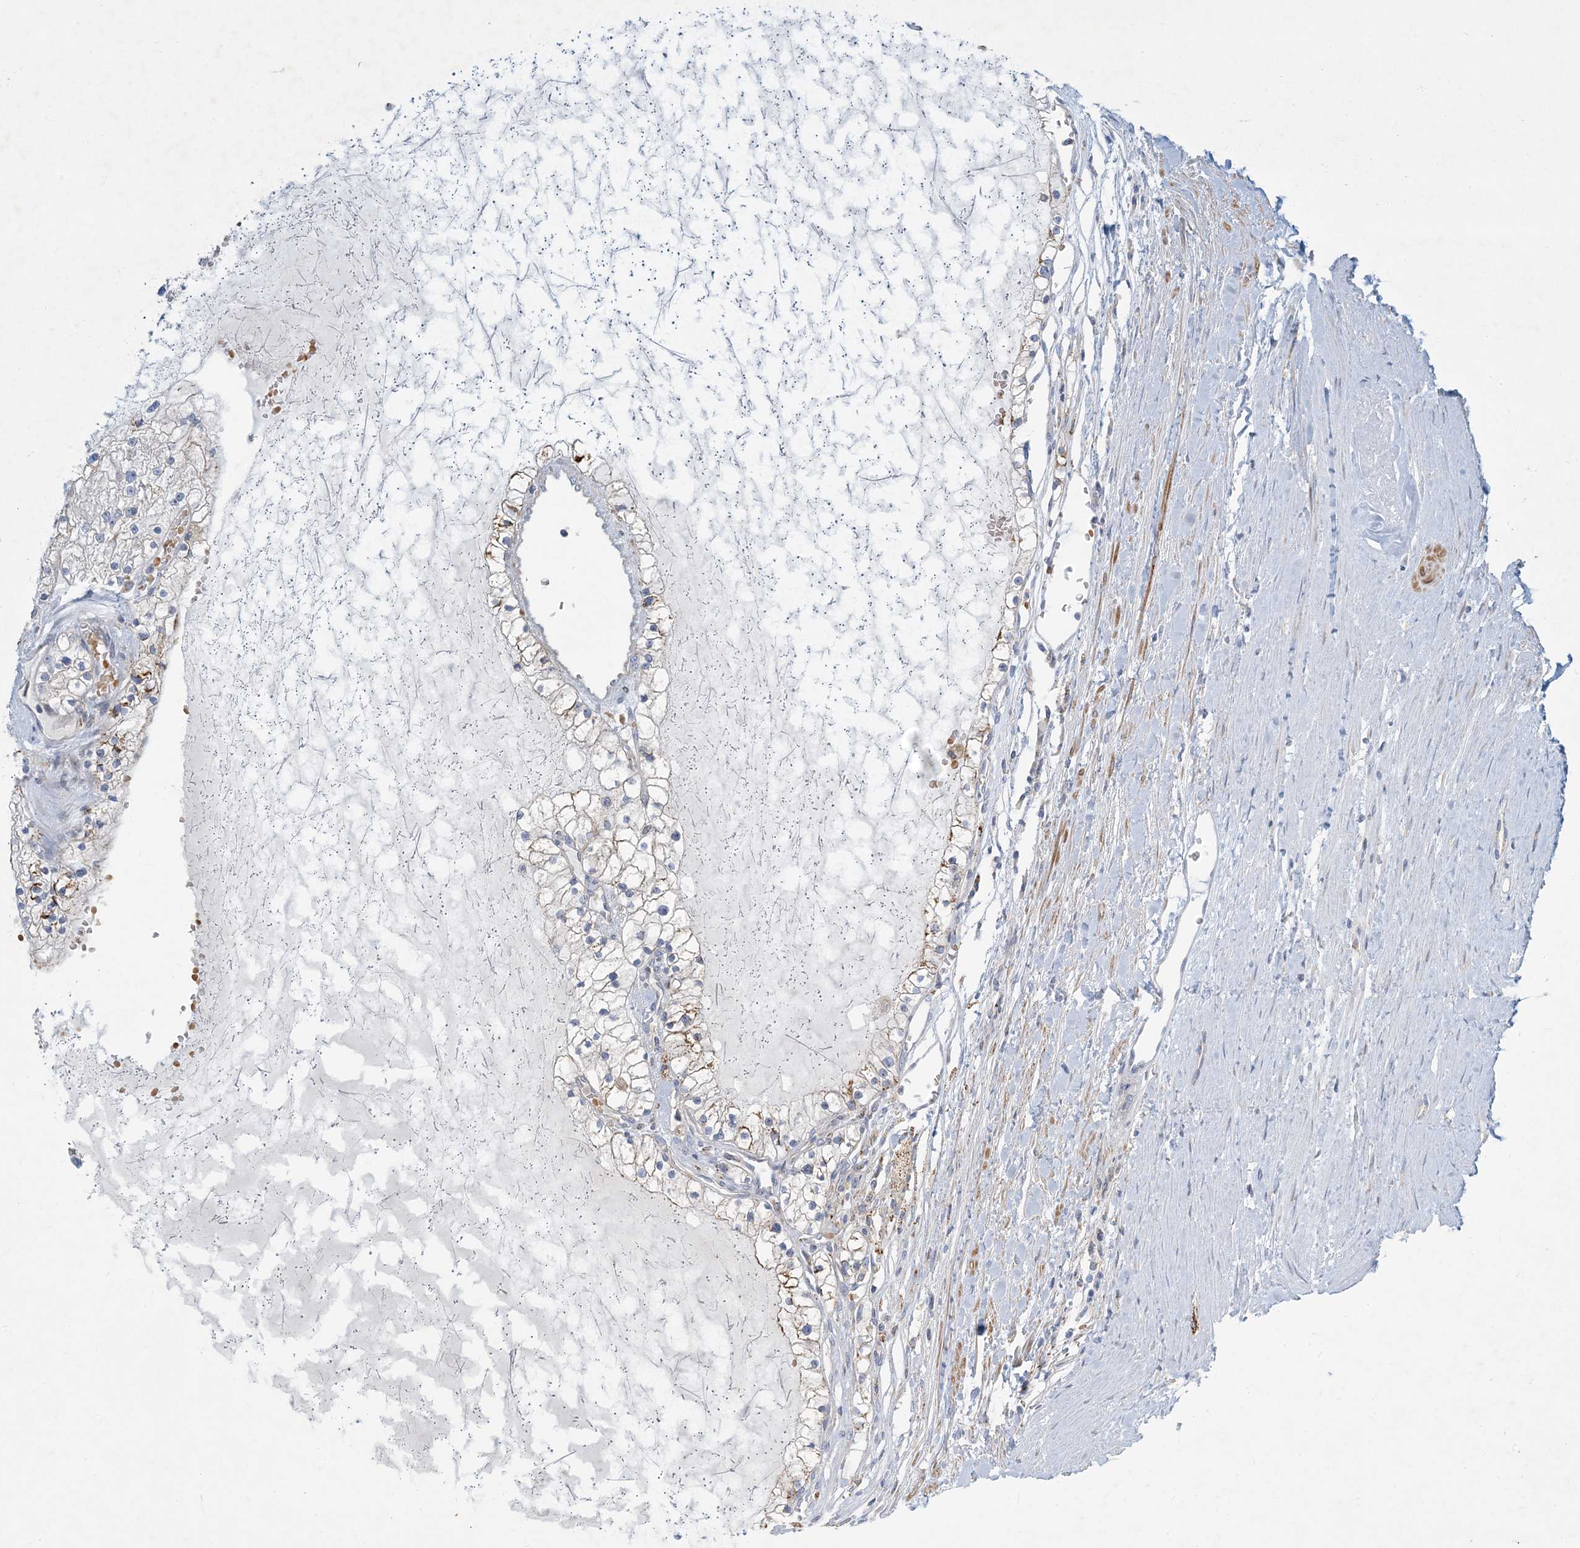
{"staining": {"intensity": "negative", "quantity": "none", "location": "none"}, "tissue": "renal cancer", "cell_type": "Tumor cells", "image_type": "cancer", "snomed": [{"axis": "morphology", "description": "Normal tissue, NOS"}, {"axis": "morphology", "description": "Adenocarcinoma, NOS"}, {"axis": "topography", "description": "Kidney"}], "caption": "The micrograph shows no significant staining in tumor cells of renal cancer (adenocarcinoma). Nuclei are stained in blue.", "gene": "LTN1", "patient": {"sex": "male", "age": 68}}